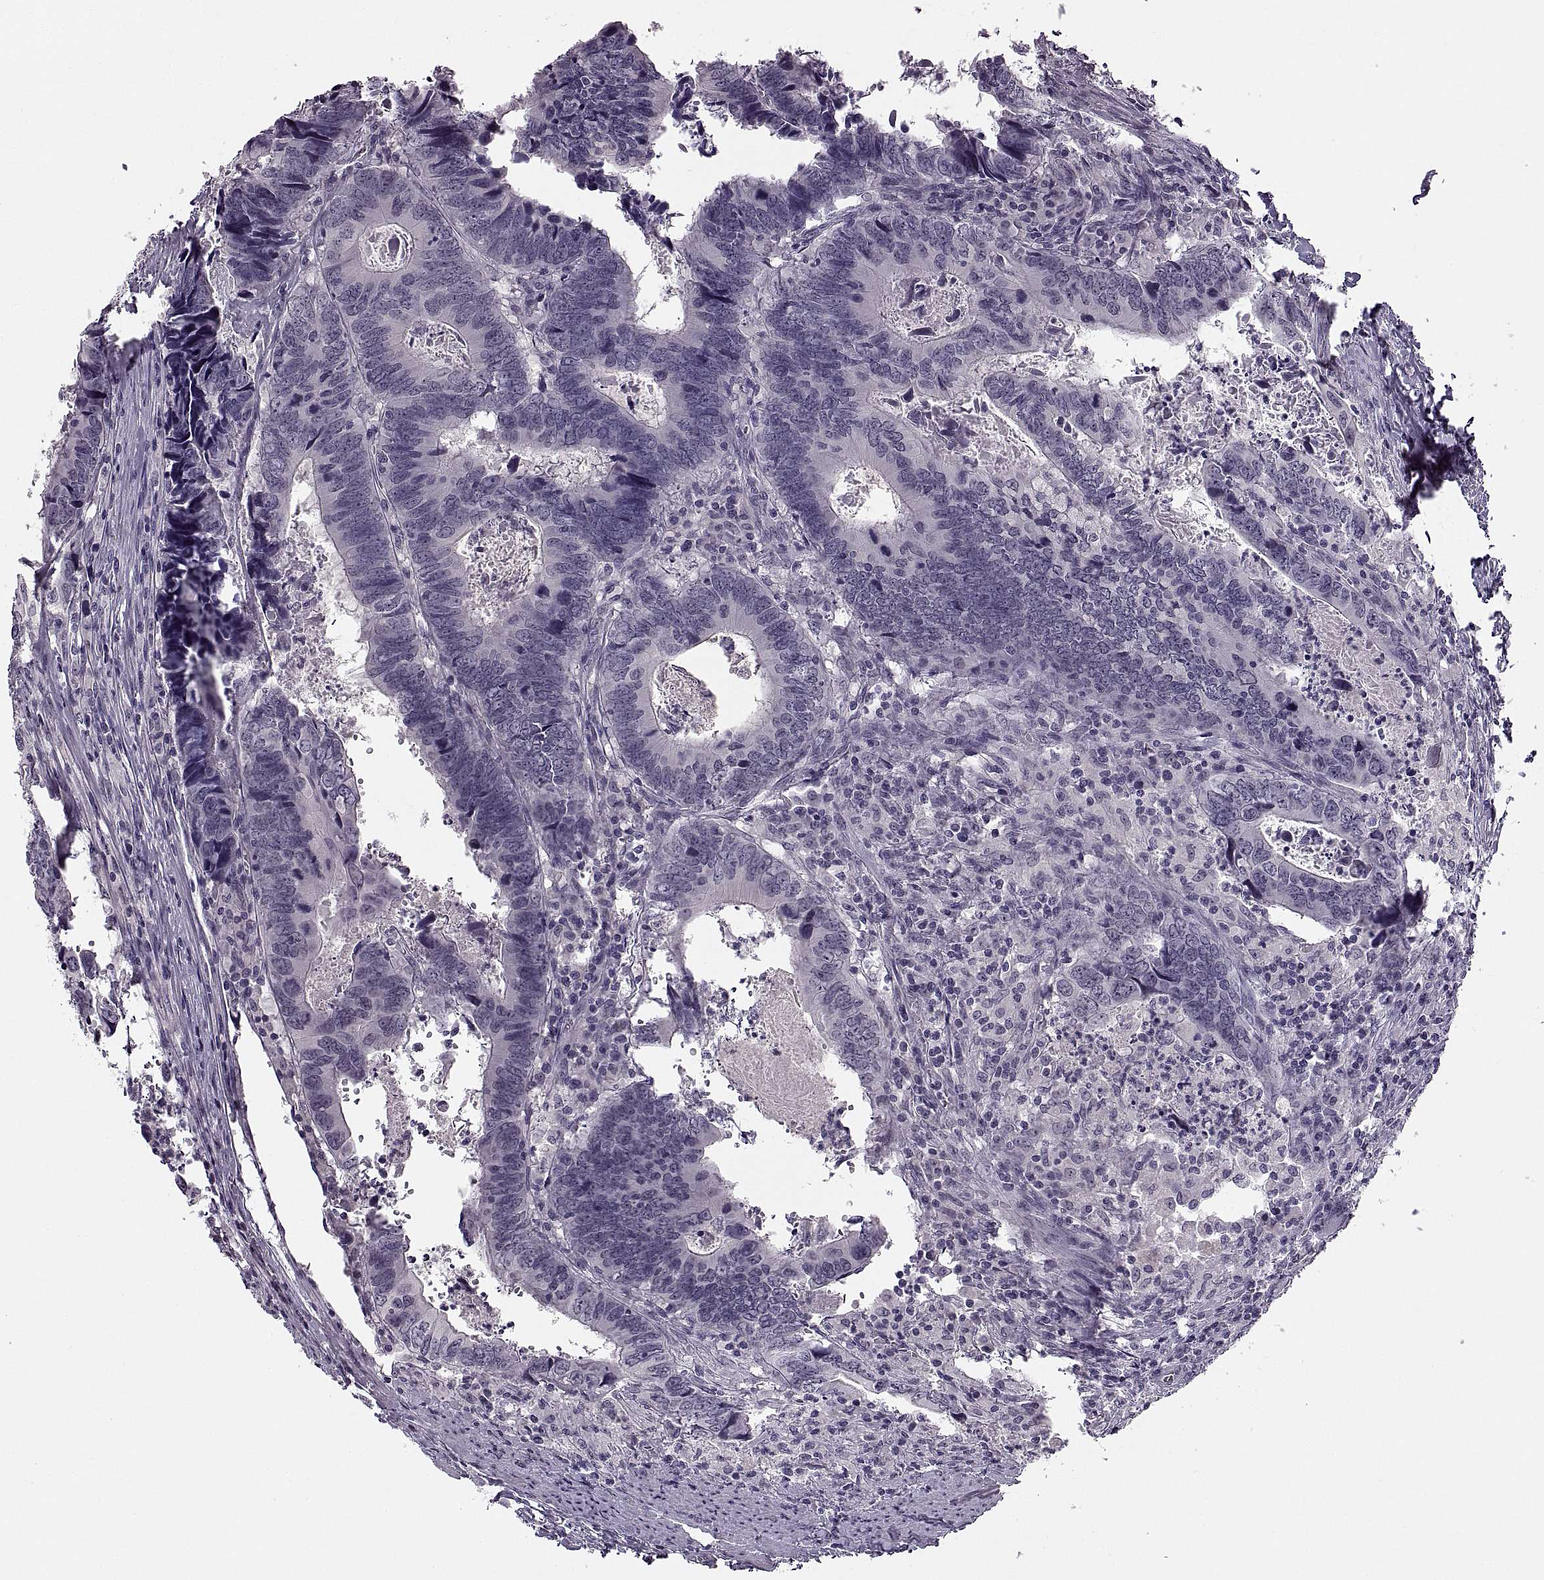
{"staining": {"intensity": "negative", "quantity": "none", "location": "none"}, "tissue": "colorectal cancer", "cell_type": "Tumor cells", "image_type": "cancer", "snomed": [{"axis": "morphology", "description": "Adenocarcinoma, NOS"}, {"axis": "topography", "description": "Colon"}], "caption": "Histopathology image shows no significant protein expression in tumor cells of colorectal cancer.", "gene": "PAGE5", "patient": {"sex": "female", "age": 82}}